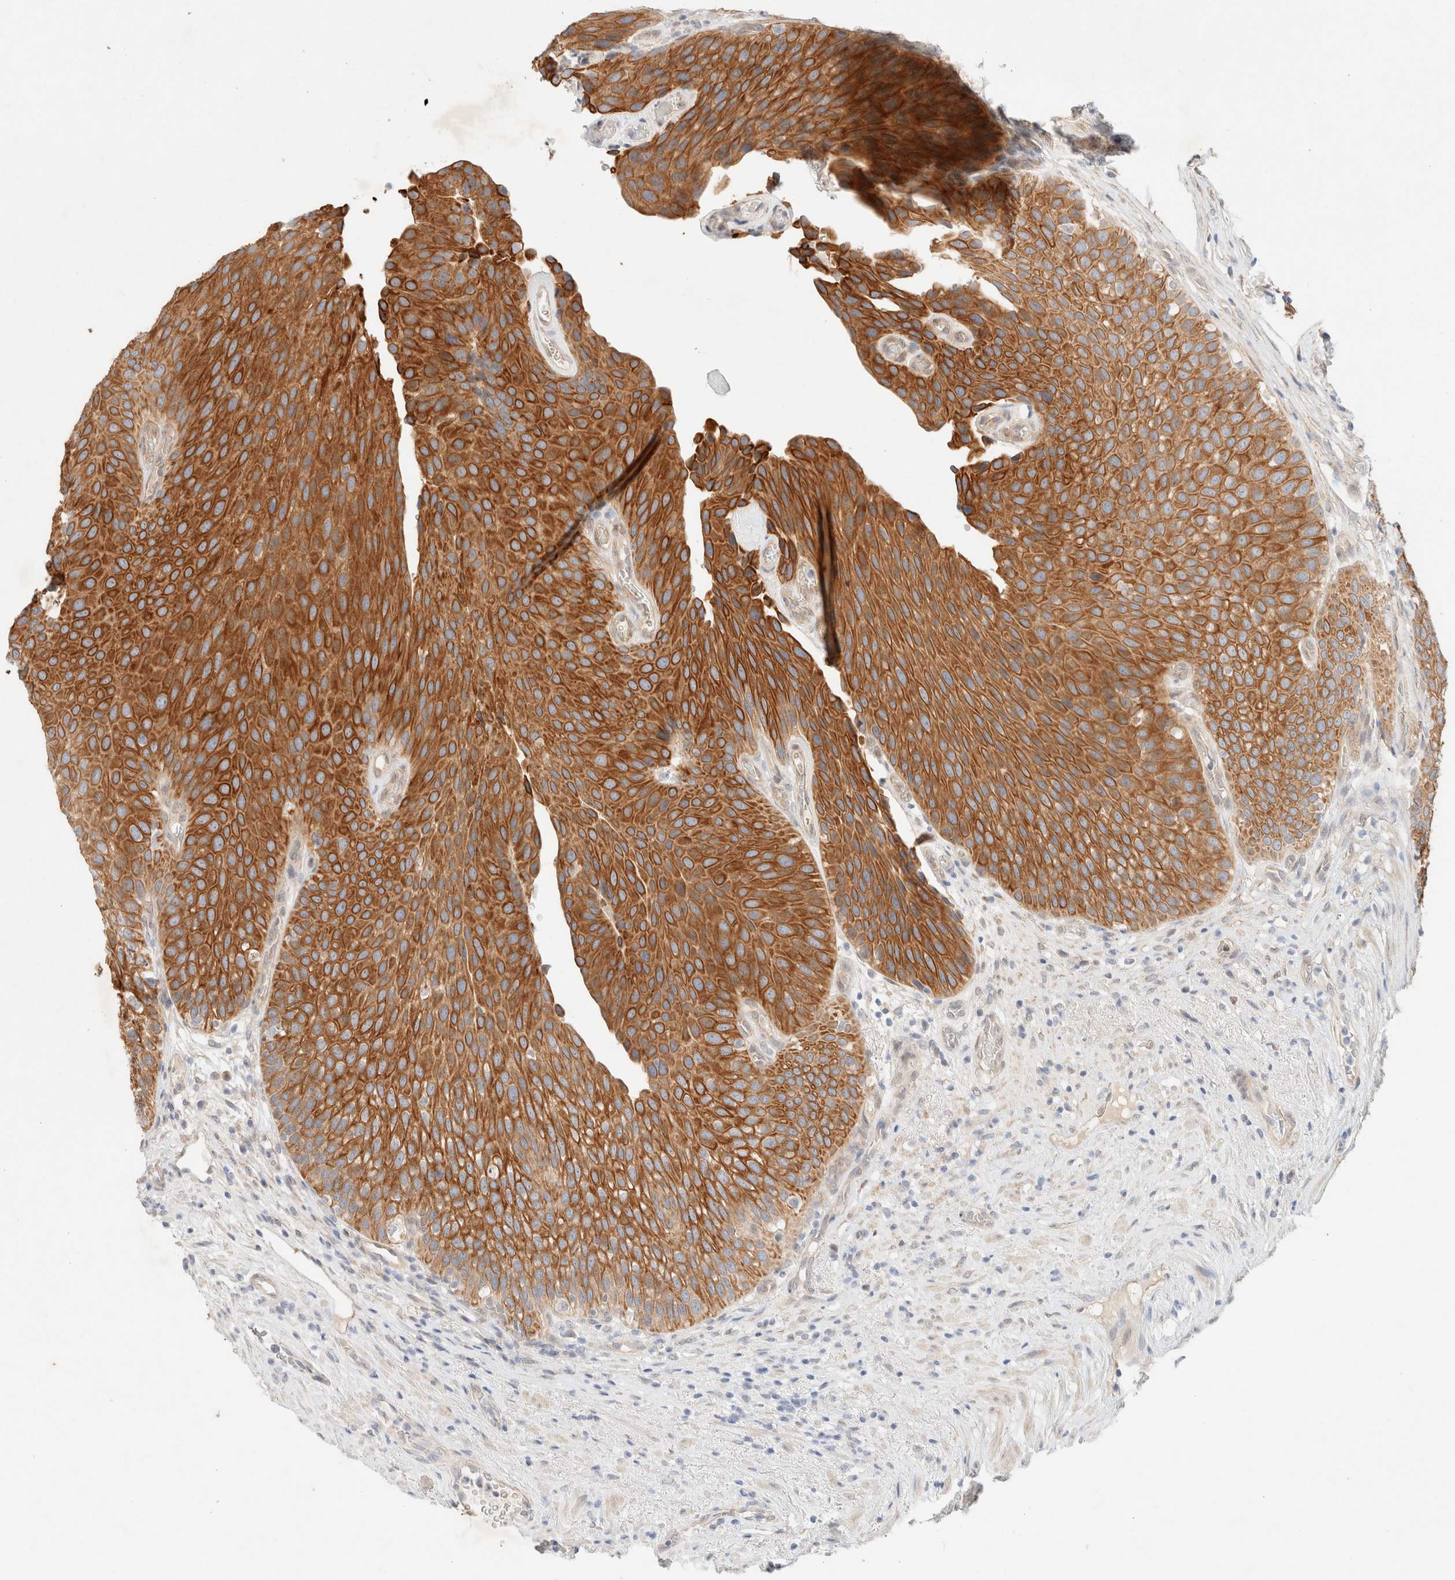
{"staining": {"intensity": "strong", "quantity": ">75%", "location": "cytoplasmic/membranous"}, "tissue": "urothelial cancer", "cell_type": "Tumor cells", "image_type": "cancer", "snomed": [{"axis": "morphology", "description": "Normal tissue, NOS"}, {"axis": "morphology", "description": "Urothelial carcinoma, Low grade"}, {"axis": "topography", "description": "Urinary bladder"}, {"axis": "topography", "description": "Prostate"}], "caption": "This micrograph displays urothelial cancer stained with IHC to label a protein in brown. The cytoplasmic/membranous of tumor cells show strong positivity for the protein. Nuclei are counter-stained blue.", "gene": "CSNK1E", "patient": {"sex": "male", "age": 60}}